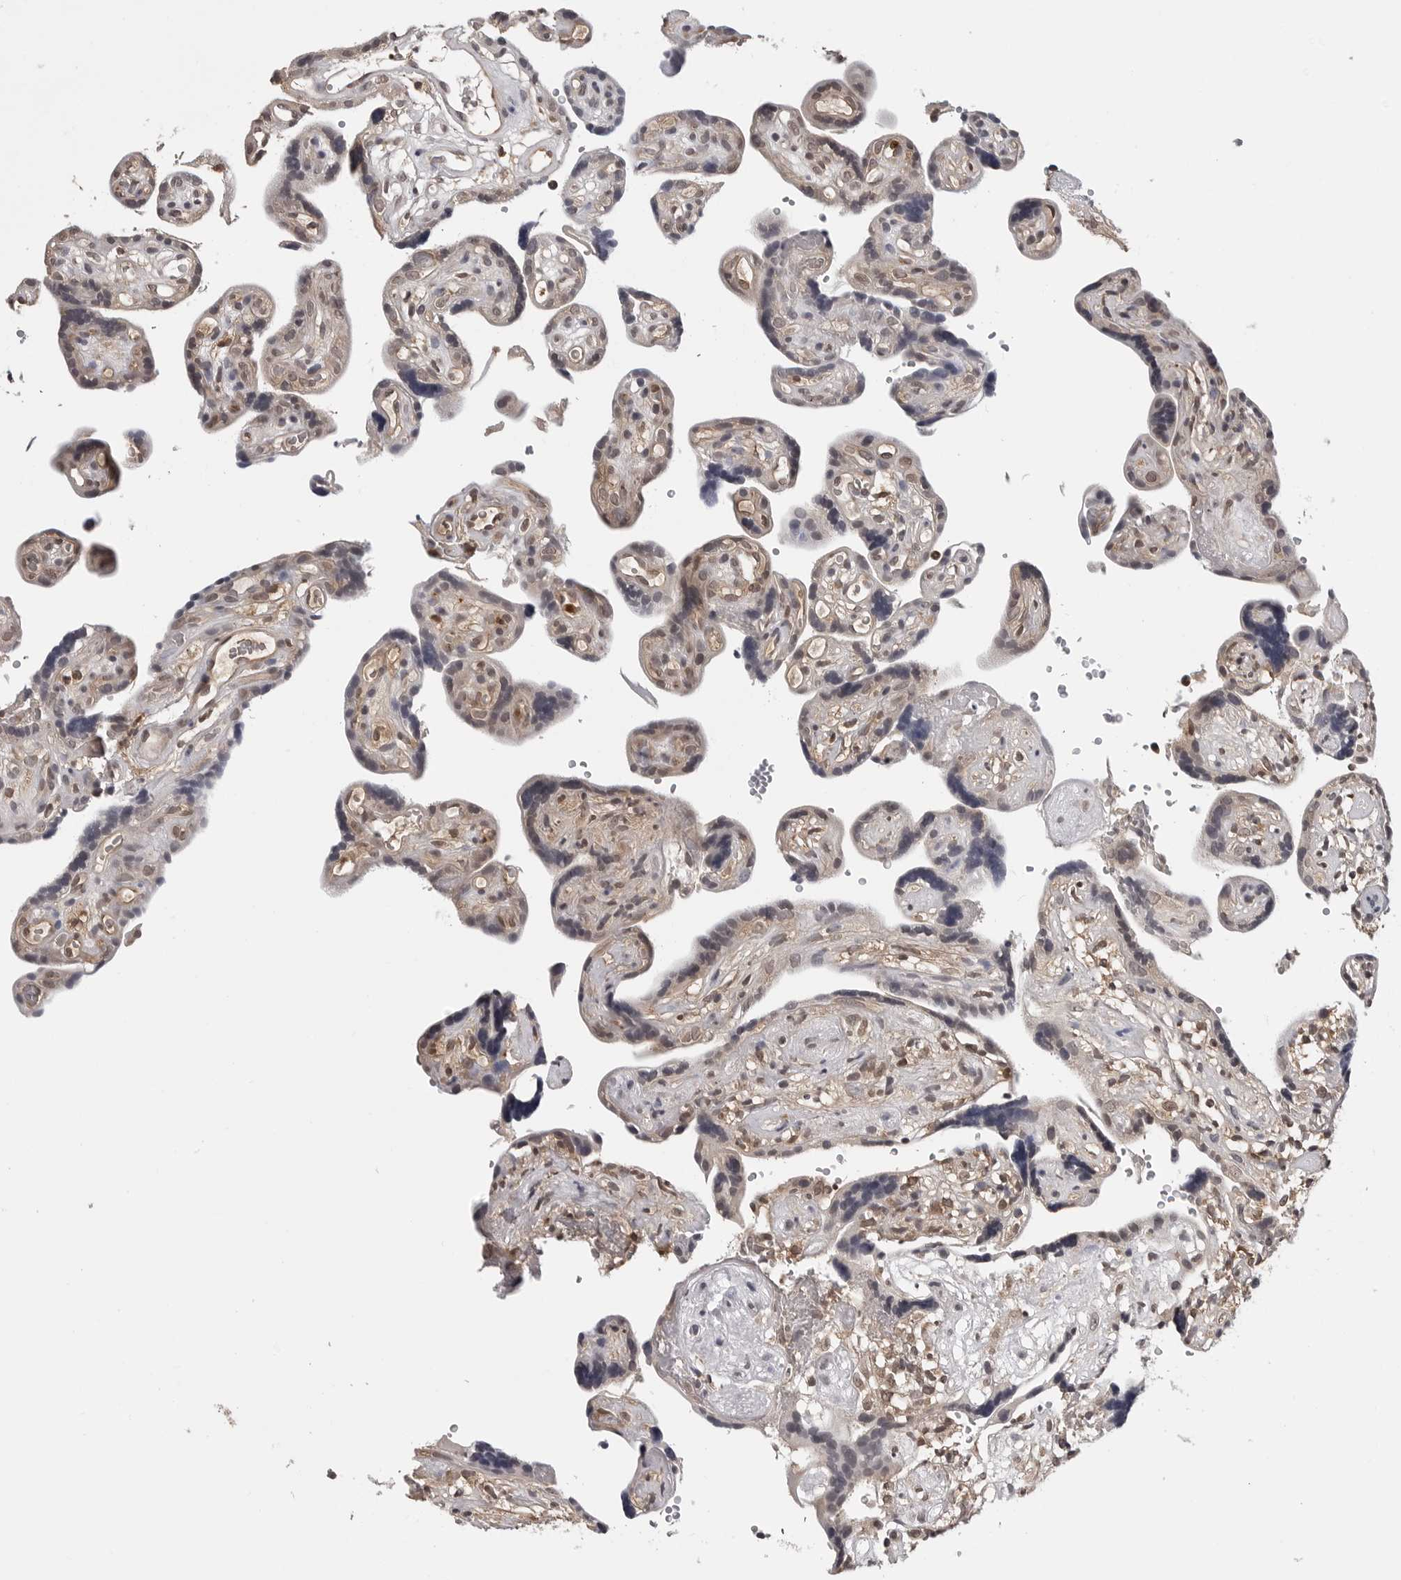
{"staining": {"intensity": "moderate", "quantity": "25%-75%", "location": "cytoplasmic/membranous,nuclear"}, "tissue": "placenta", "cell_type": "Decidual cells", "image_type": "normal", "snomed": [{"axis": "morphology", "description": "Normal tissue, NOS"}, {"axis": "topography", "description": "Placenta"}], "caption": "This photomicrograph exhibits IHC staining of benign placenta, with medium moderate cytoplasmic/membranous,nuclear staining in about 25%-75% of decidual cells.", "gene": "TRMT13", "patient": {"sex": "female", "age": 30}}